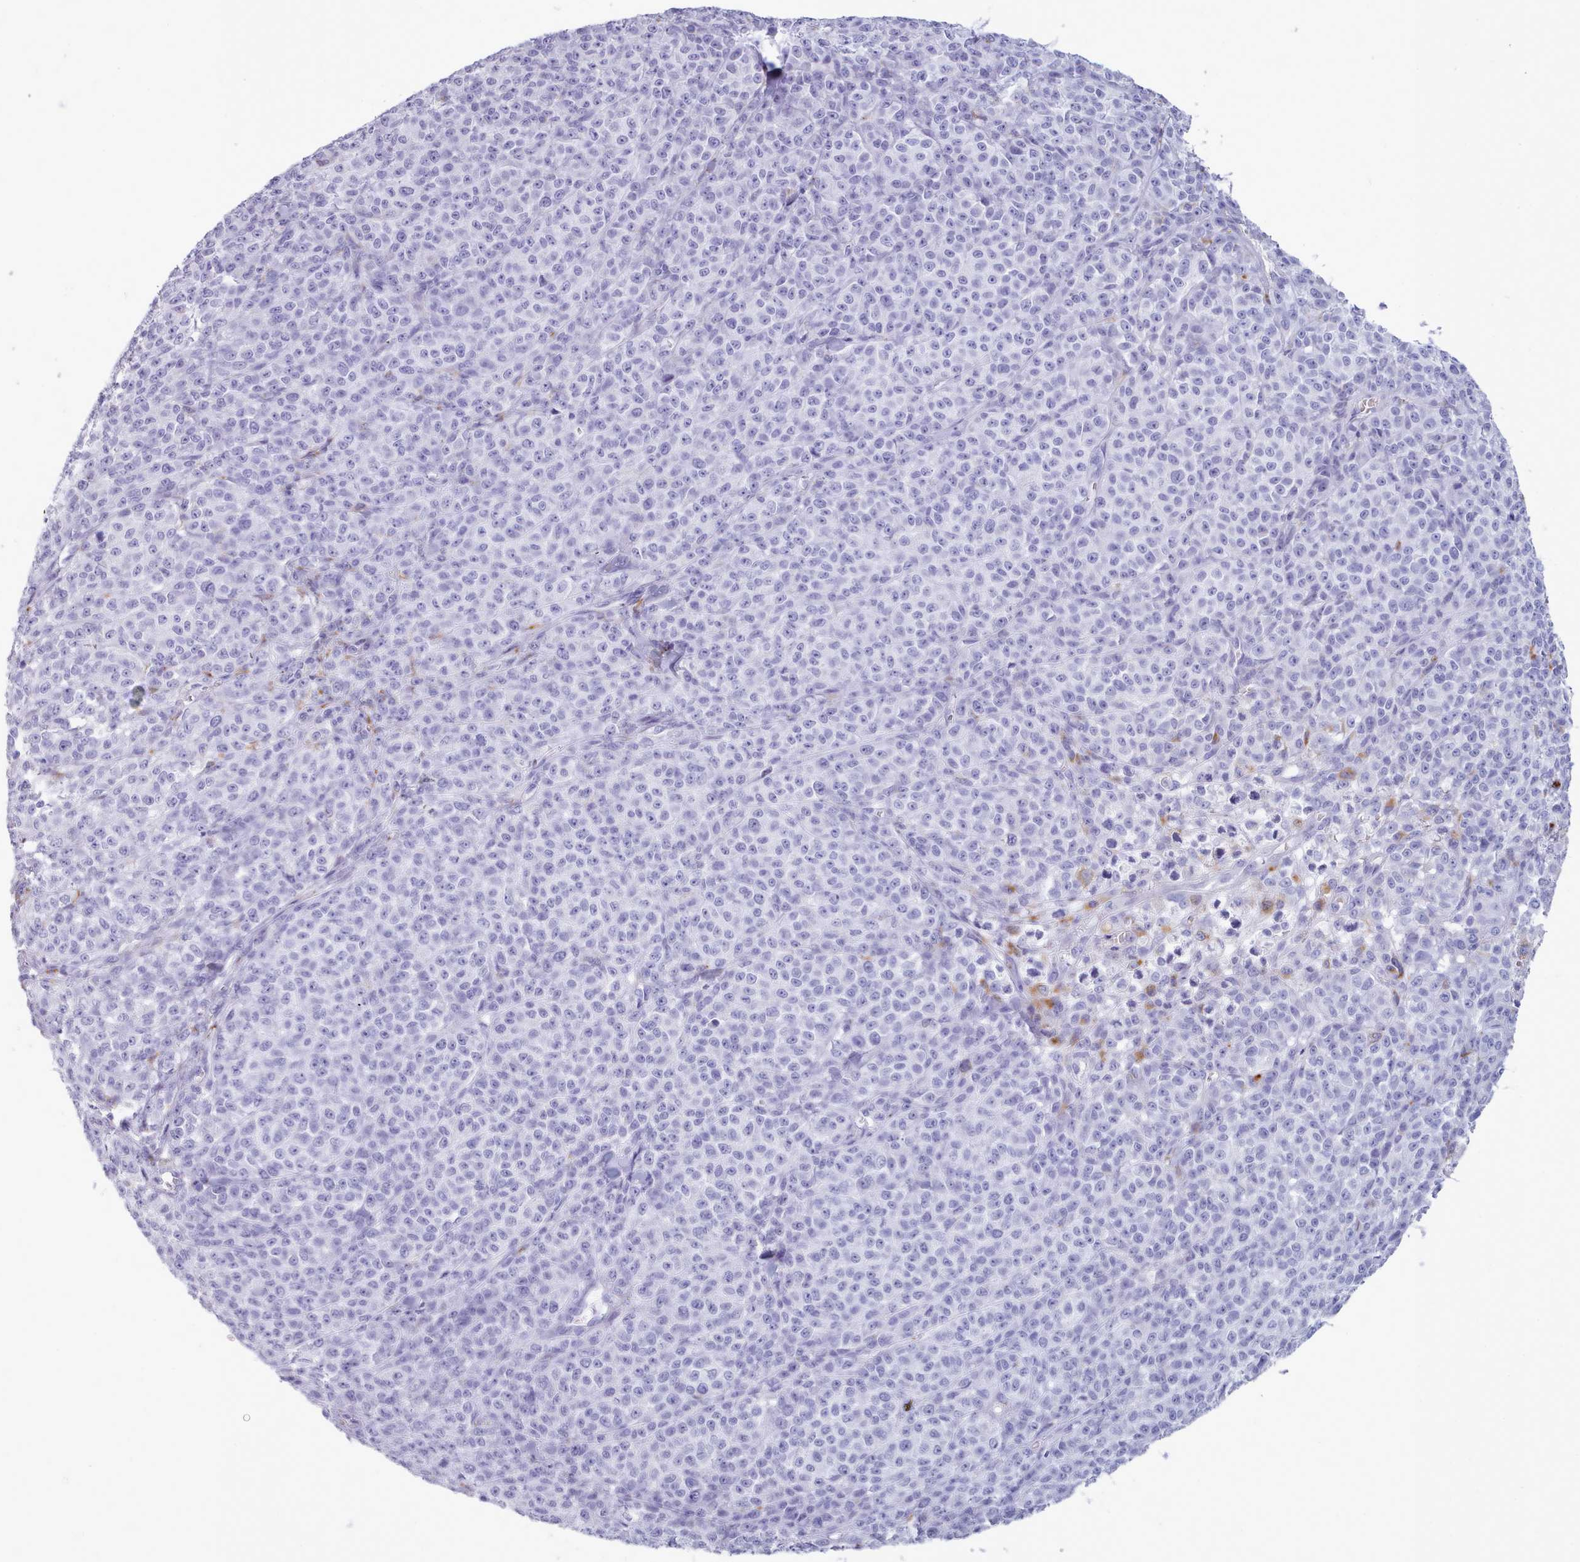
{"staining": {"intensity": "negative", "quantity": "none", "location": "none"}, "tissue": "melanoma", "cell_type": "Tumor cells", "image_type": "cancer", "snomed": [{"axis": "morphology", "description": "Normal tissue, NOS"}, {"axis": "morphology", "description": "Malignant melanoma, NOS"}, {"axis": "topography", "description": "Skin"}], "caption": "Malignant melanoma was stained to show a protein in brown. There is no significant positivity in tumor cells. Brightfield microscopy of IHC stained with DAB (3,3'-diaminobenzidine) (brown) and hematoxylin (blue), captured at high magnification.", "gene": "GAA", "patient": {"sex": "female", "age": 34}}